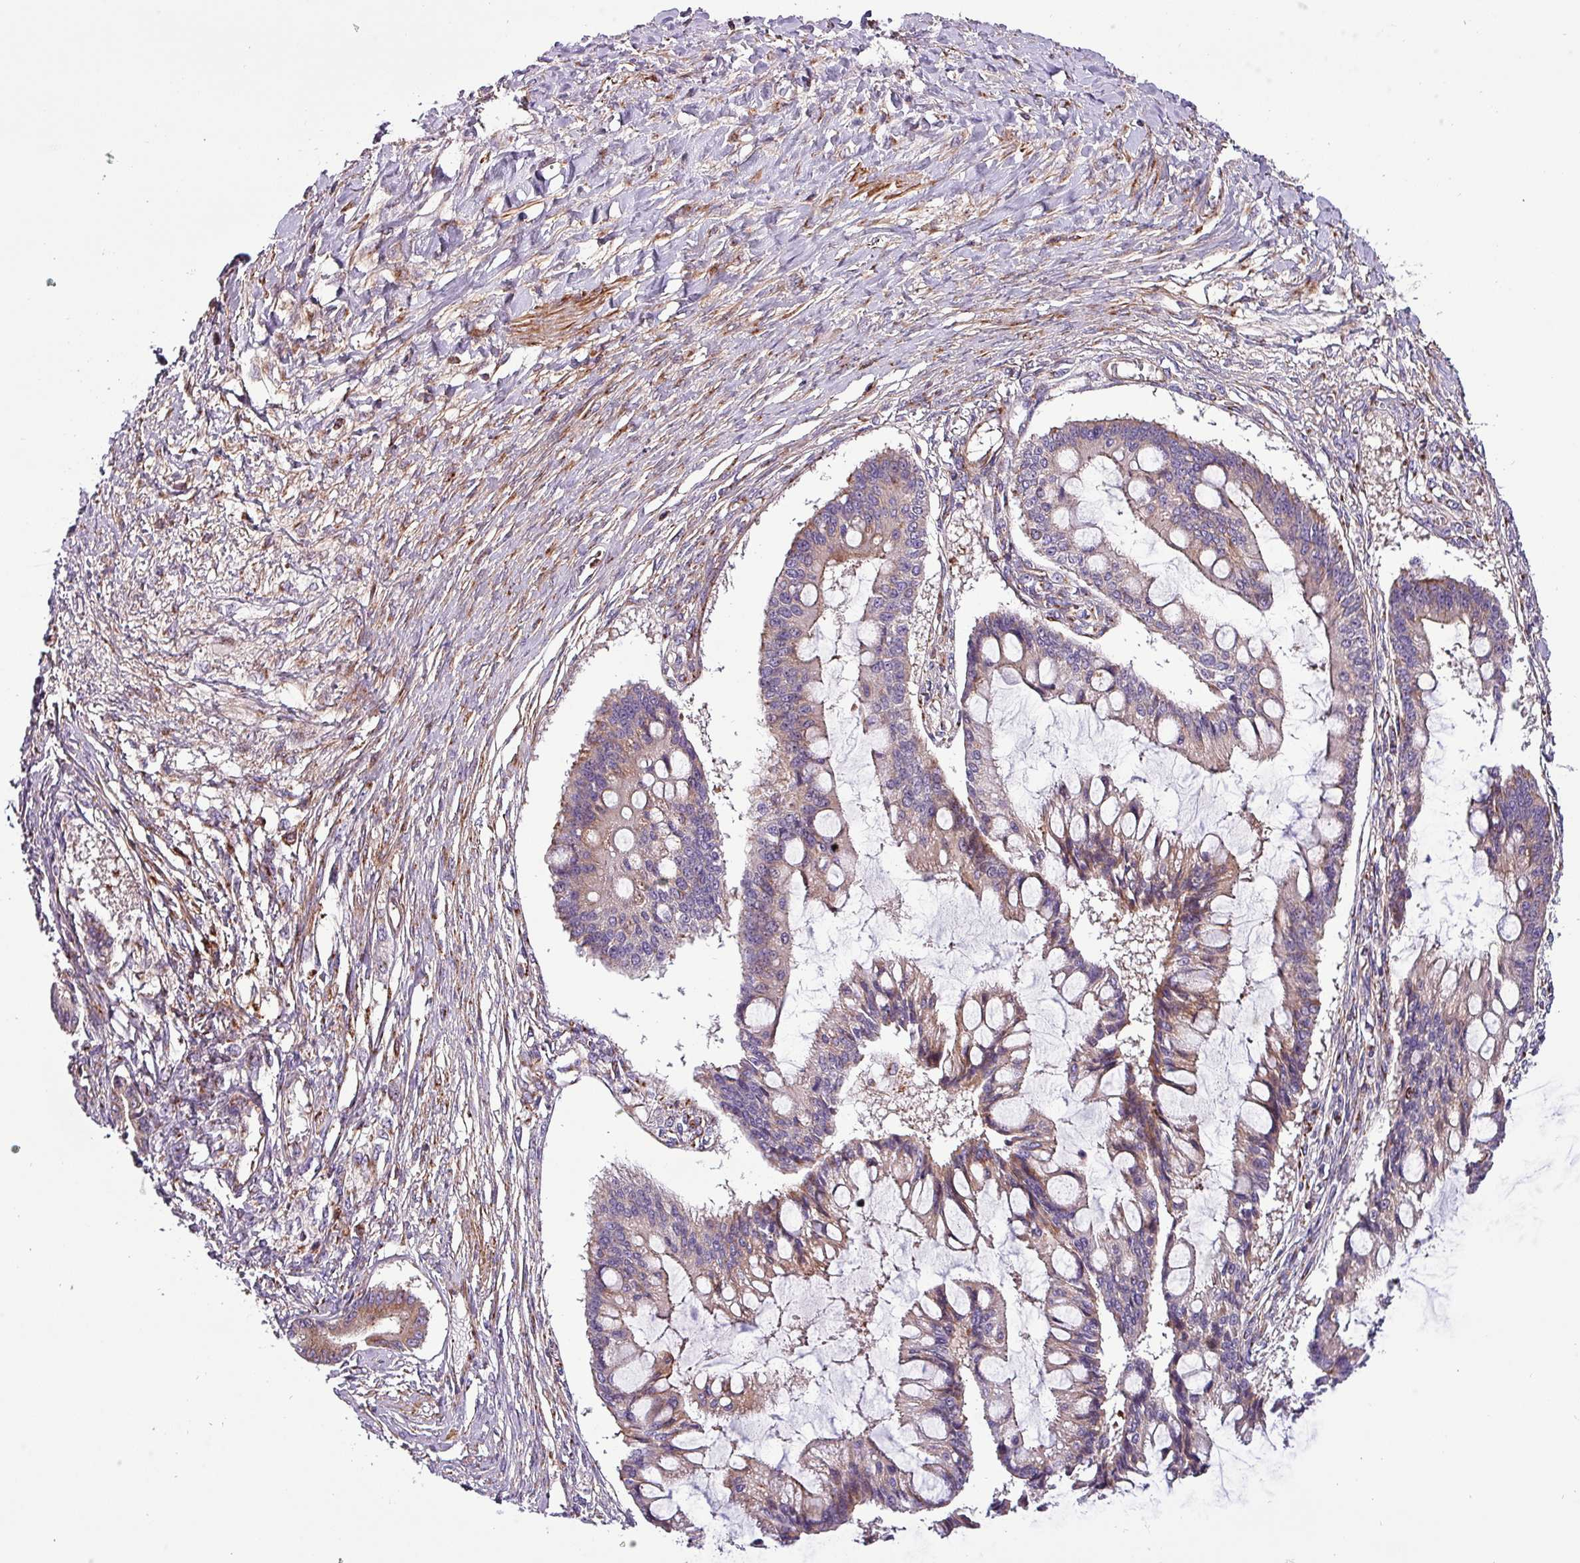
{"staining": {"intensity": "weak", "quantity": "<25%", "location": "cytoplasmic/membranous"}, "tissue": "ovarian cancer", "cell_type": "Tumor cells", "image_type": "cancer", "snomed": [{"axis": "morphology", "description": "Cystadenocarcinoma, mucinous, NOS"}, {"axis": "topography", "description": "Ovary"}], "caption": "Immunohistochemistry of human ovarian cancer reveals no positivity in tumor cells.", "gene": "VAMP4", "patient": {"sex": "female", "age": 73}}